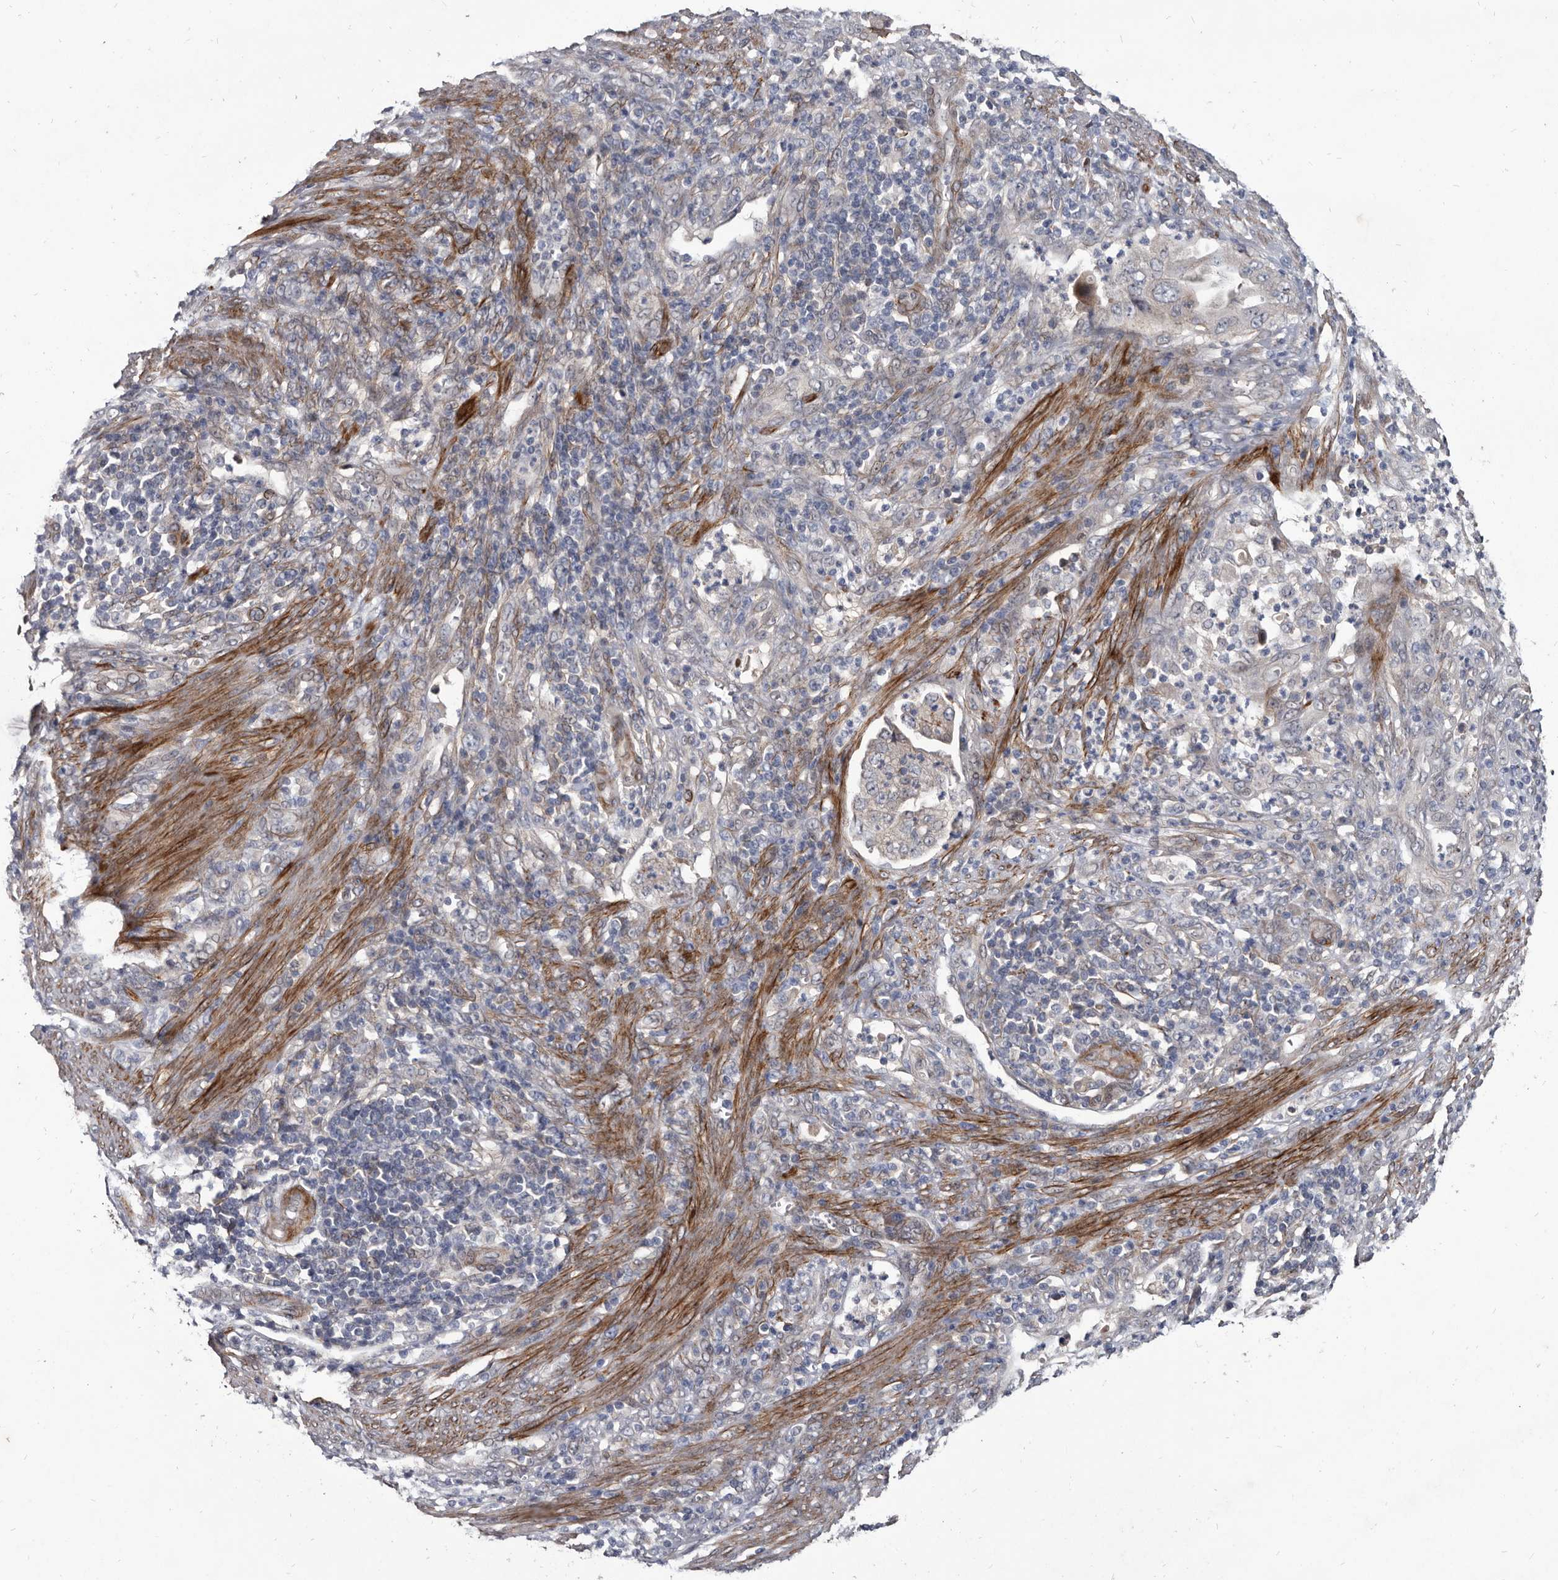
{"staining": {"intensity": "negative", "quantity": "none", "location": "none"}, "tissue": "endometrial cancer", "cell_type": "Tumor cells", "image_type": "cancer", "snomed": [{"axis": "morphology", "description": "Adenocarcinoma, NOS"}, {"axis": "topography", "description": "Endometrium"}], "caption": "Immunohistochemistry of endometrial cancer (adenocarcinoma) shows no positivity in tumor cells. Nuclei are stained in blue.", "gene": "PROM1", "patient": {"sex": "female", "age": 51}}